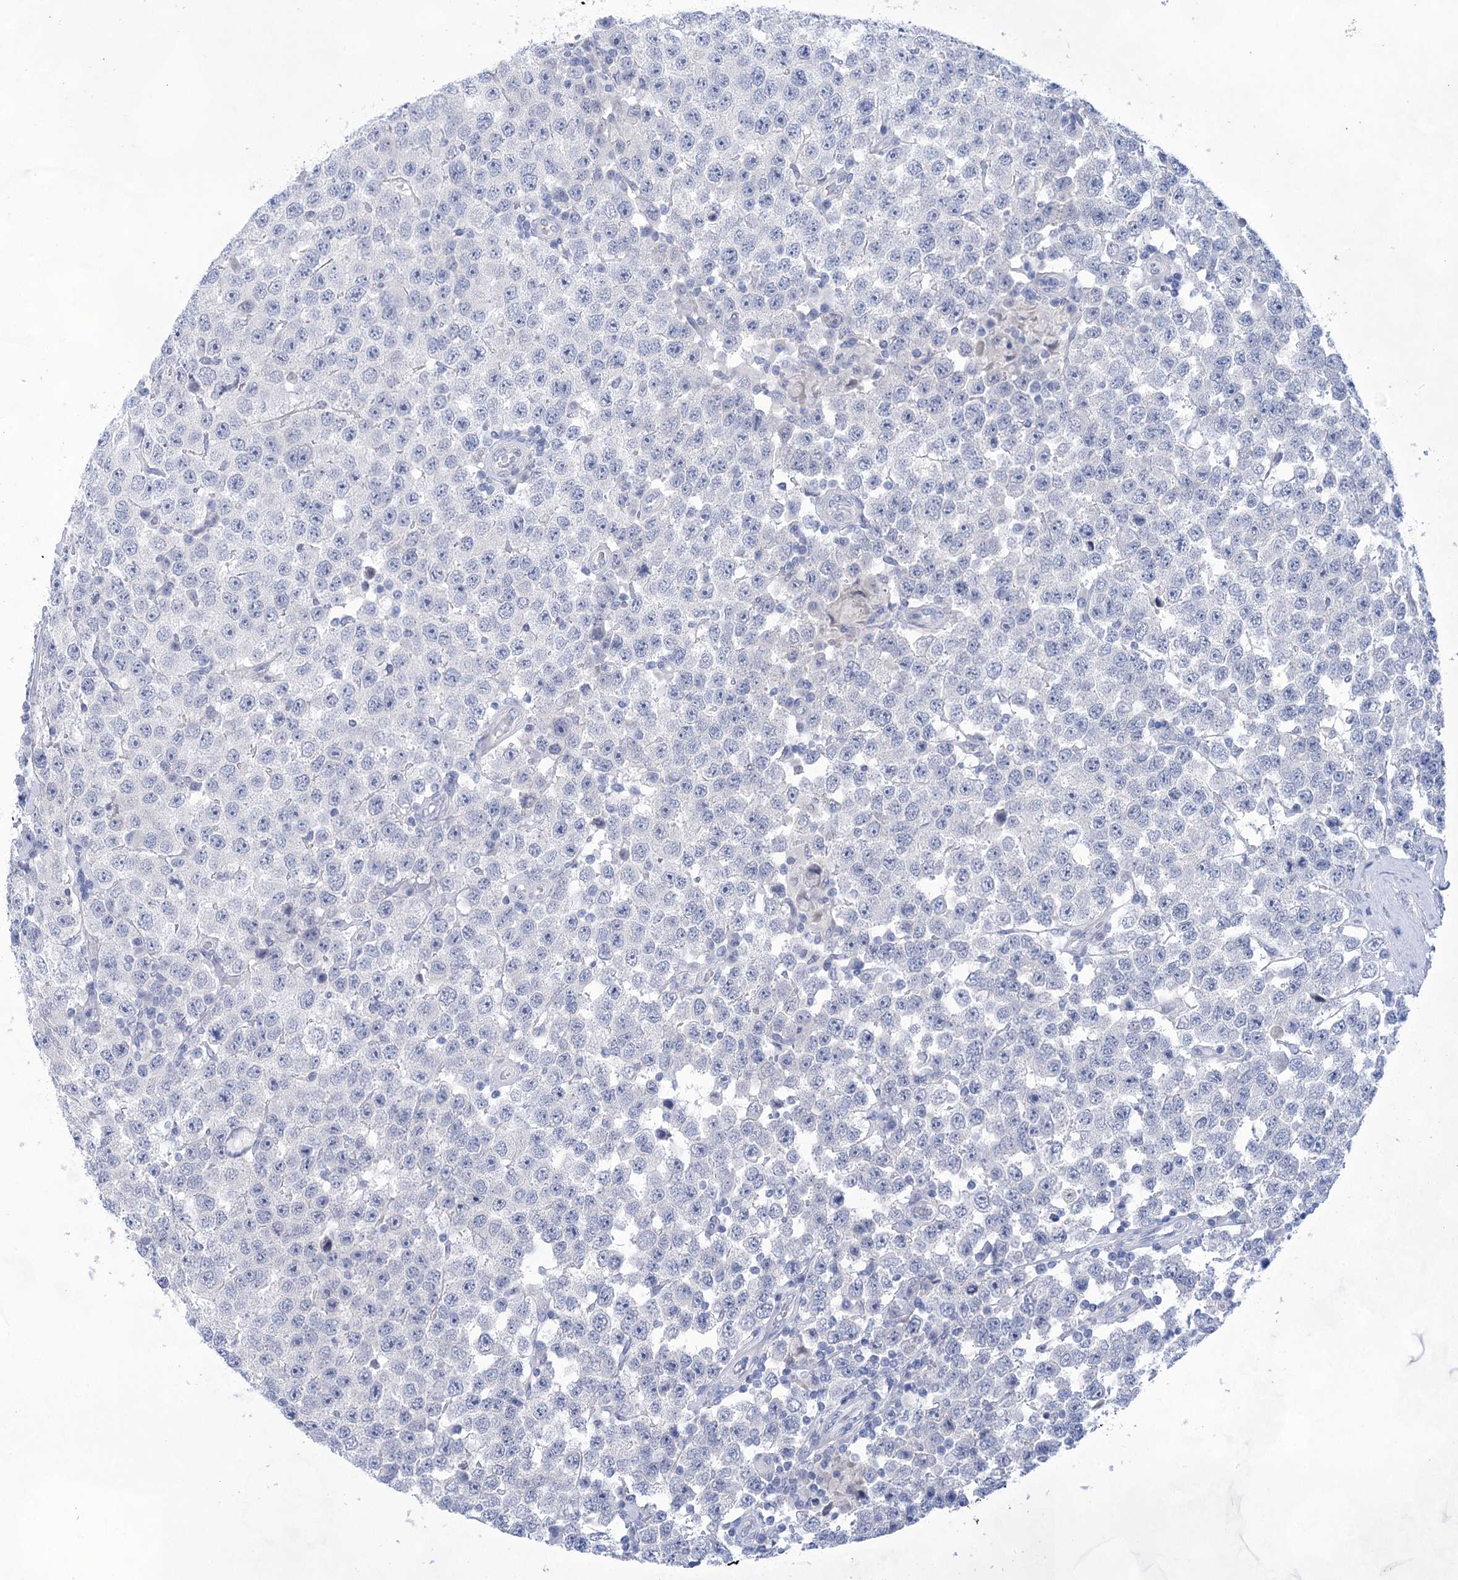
{"staining": {"intensity": "negative", "quantity": "none", "location": "none"}, "tissue": "testis cancer", "cell_type": "Tumor cells", "image_type": "cancer", "snomed": [{"axis": "morphology", "description": "Seminoma, NOS"}, {"axis": "topography", "description": "Testis"}], "caption": "Protein analysis of testis cancer (seminoma) displays no significant positivity in tumor cells. Nuclei are stained in blue.", "gene": "LALBA", "patient": {"sex": "male", "age": 28}}